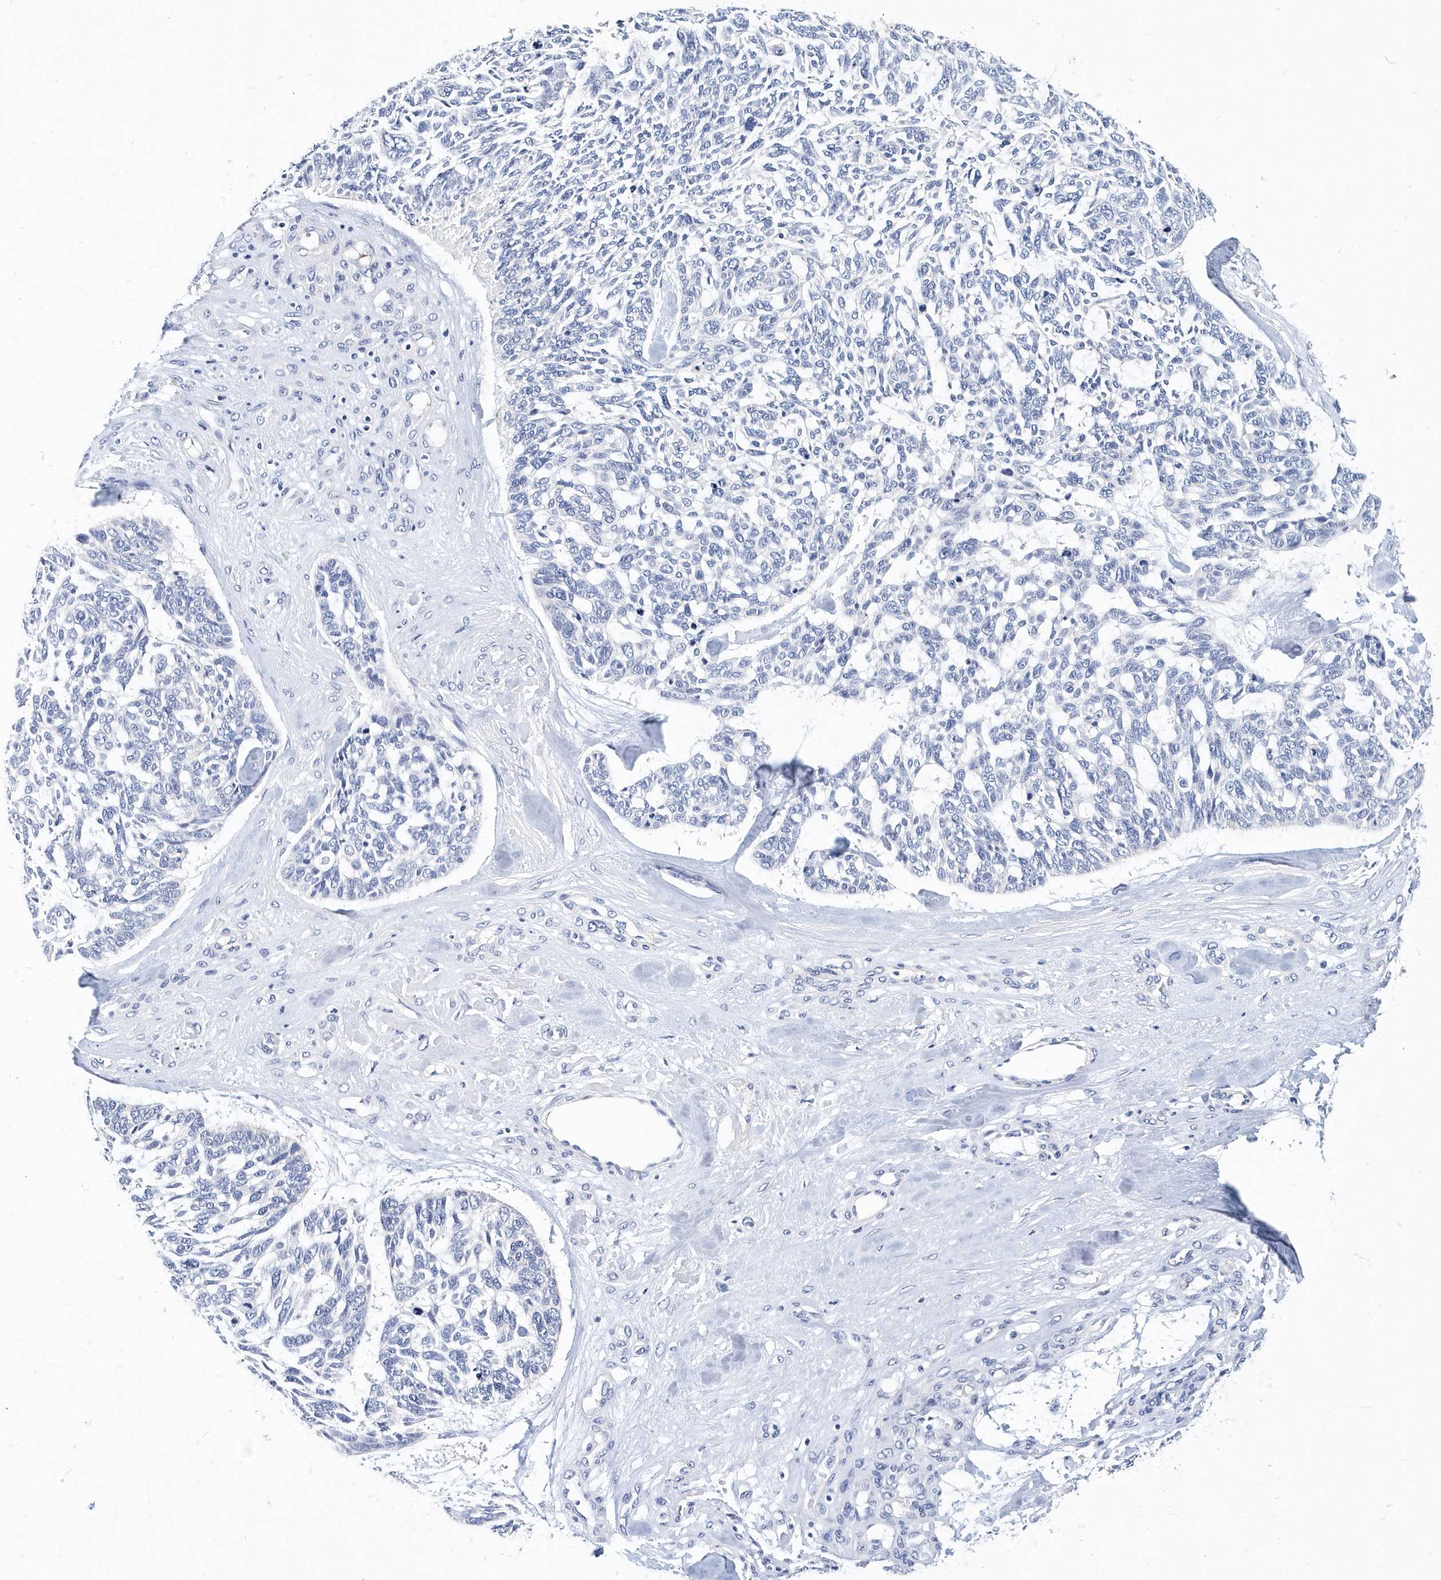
{"staining": {"intensity": "negative", "quantity": "none", "location": "none"}, "tissue": "skin cancer", "cell_type": "Tumor cells", "image_type": "cancer", "snomed": [{"axis": "morphology", "description": "Basal cell carcinoma"}, {"axis": "topography", "description": "Skin"}], "caption": "Immunohistochemistry (IHC) histopathology image of human skin basal cell carcinoma stained for a protein (brown), which exhibits no positivity in tumor cells.", "gene": "ITGA2B", "patient": {"sex": "male", "age": 88}}